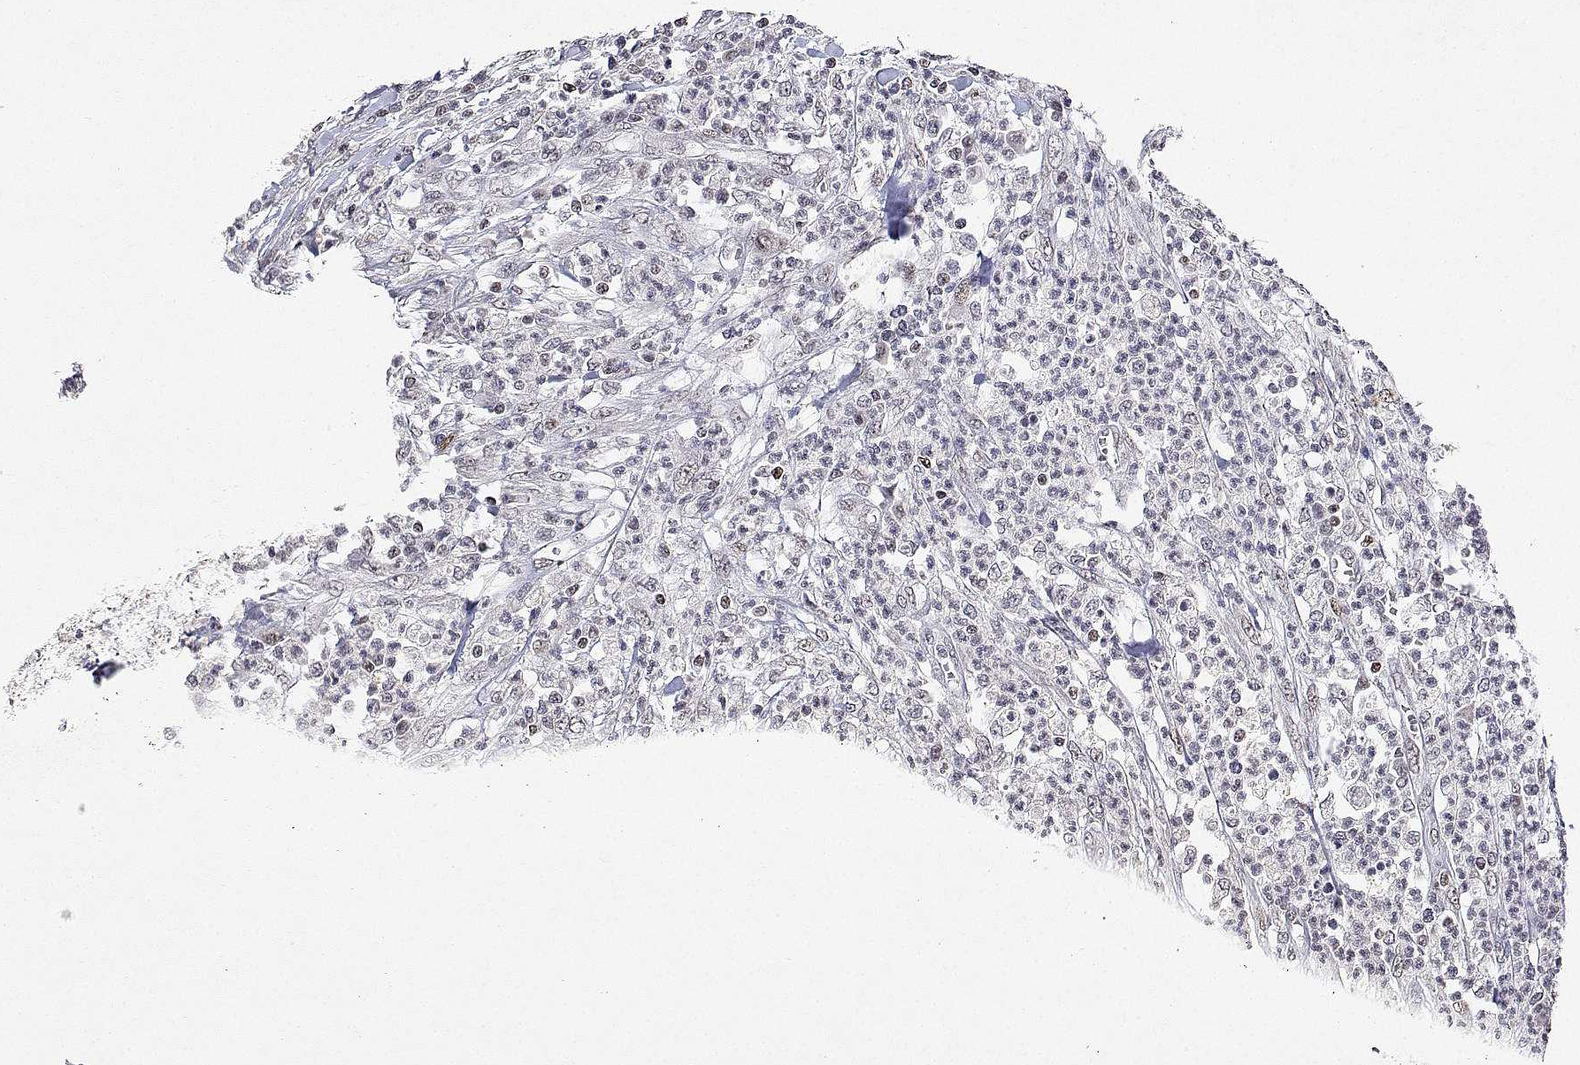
{"staining": {"intensity": "weak", "quantity": "<25%", "location": "nuclear"}, "tissue": "colorectal cancer", "cell_type": "Tumor cells", "image_type": "cancer", "snomed": [{"axis": "morphology", "description": "Adenocarcinoma, NOS"}, {"axis": "topography", "description": "Colon"}], "caption": "IHC micrograph of neoplastic tissue: human colorectal cancer stained with DAB (3,3'-diaminobenzidine) shows no significant protein expression in tumor cells.", "gene": "XPC", "patient": {"sex": "male", "age": 65}}